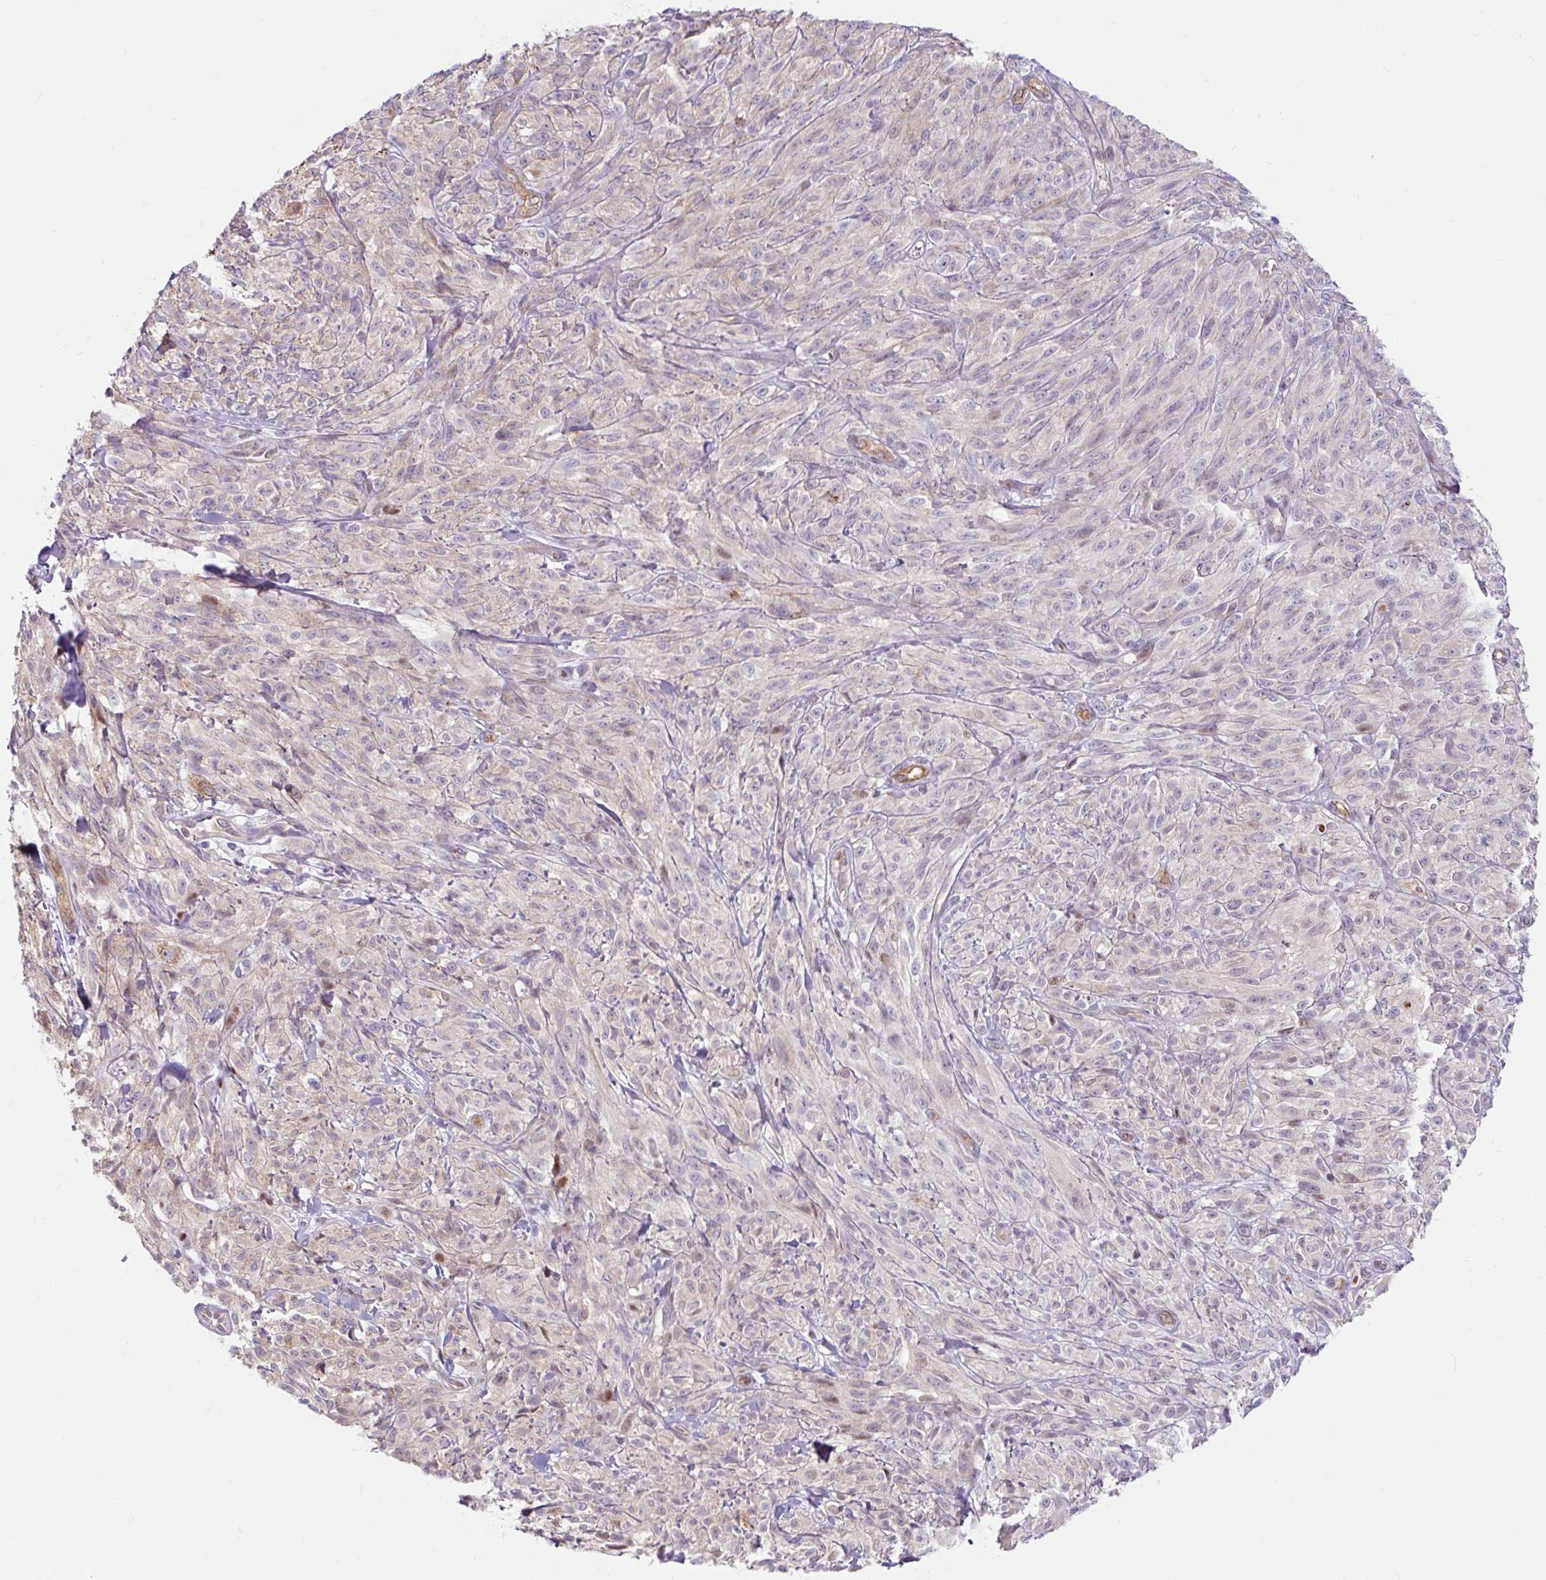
{"staining": {"intensity": "negative", "quantity": "none", "location": "none"}, "tissue": "melanoma", "cell_type": "Tumor cells", "image_type": "cancer", "snomed": [{"axis": "morphology", "description": "Malignant melanoma, NOS"}, {"axis": "topography", "description": "Skin of upper arm"}], "caption": "This image is of malignant melanoma stained with immunohistochemistry (IHC) to label a protein in brown with the nuclei are counter-stained blue. There is no staining in tumor cells. (DAB (3,3'-diaminobenzidine) IHC visualized using brightfield microscopy, high magnification).", "gene": "HIP1R", "patient": {"sex": "female", "age": 65}}